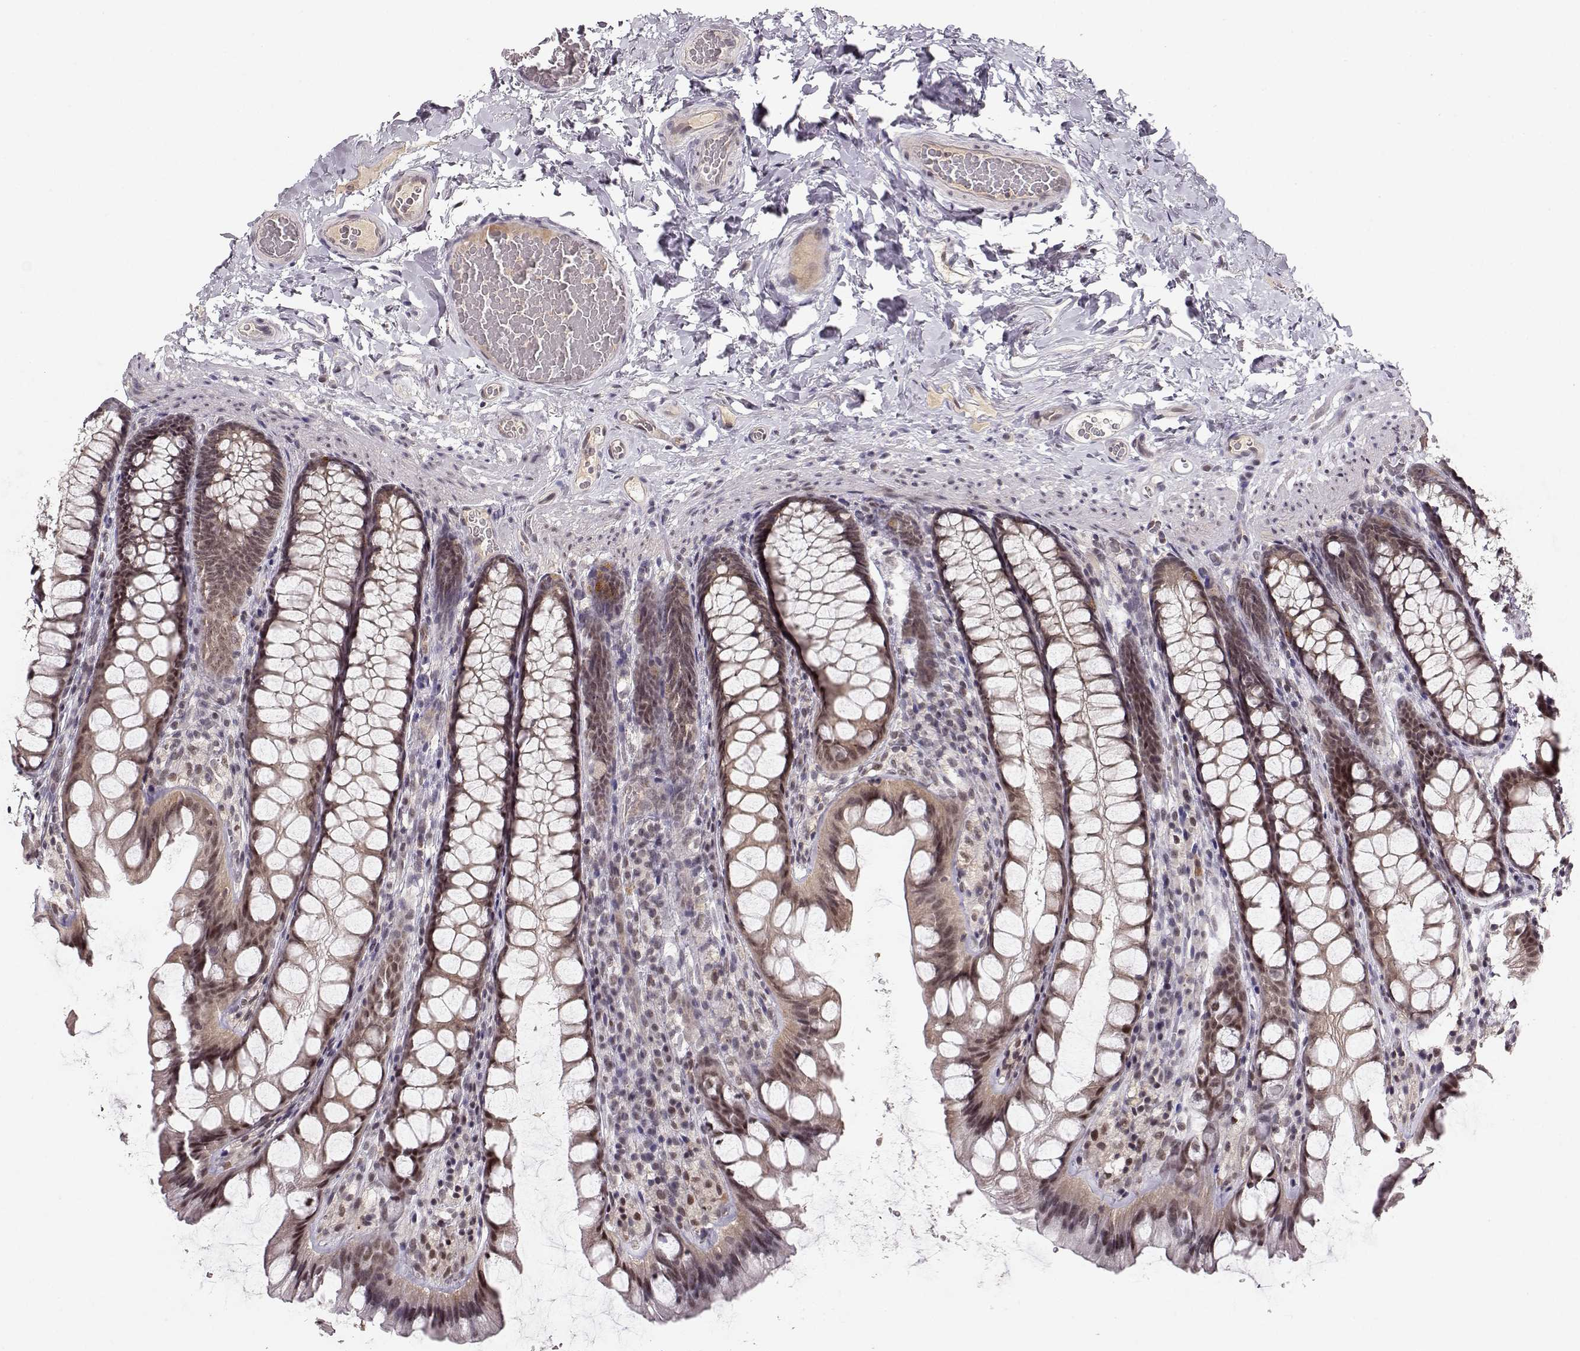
{"staining": {"intensity": "negative", "quantity": "none", "location": "none"}, "tissue": "colon", "cell_type": "Endothelial cells", "image_type": "normal", "snomed": [{"axis": "morphology", "description": "Normal tissue, NOS"}, {"axis": "topography", "description": "Colon"}], "caption": "Histopathology image shows no significant protein positivity in endothelial cells of benign colon.", "gene": "CSNK2A1", "patient": {"sex": "male", "age": 47}}